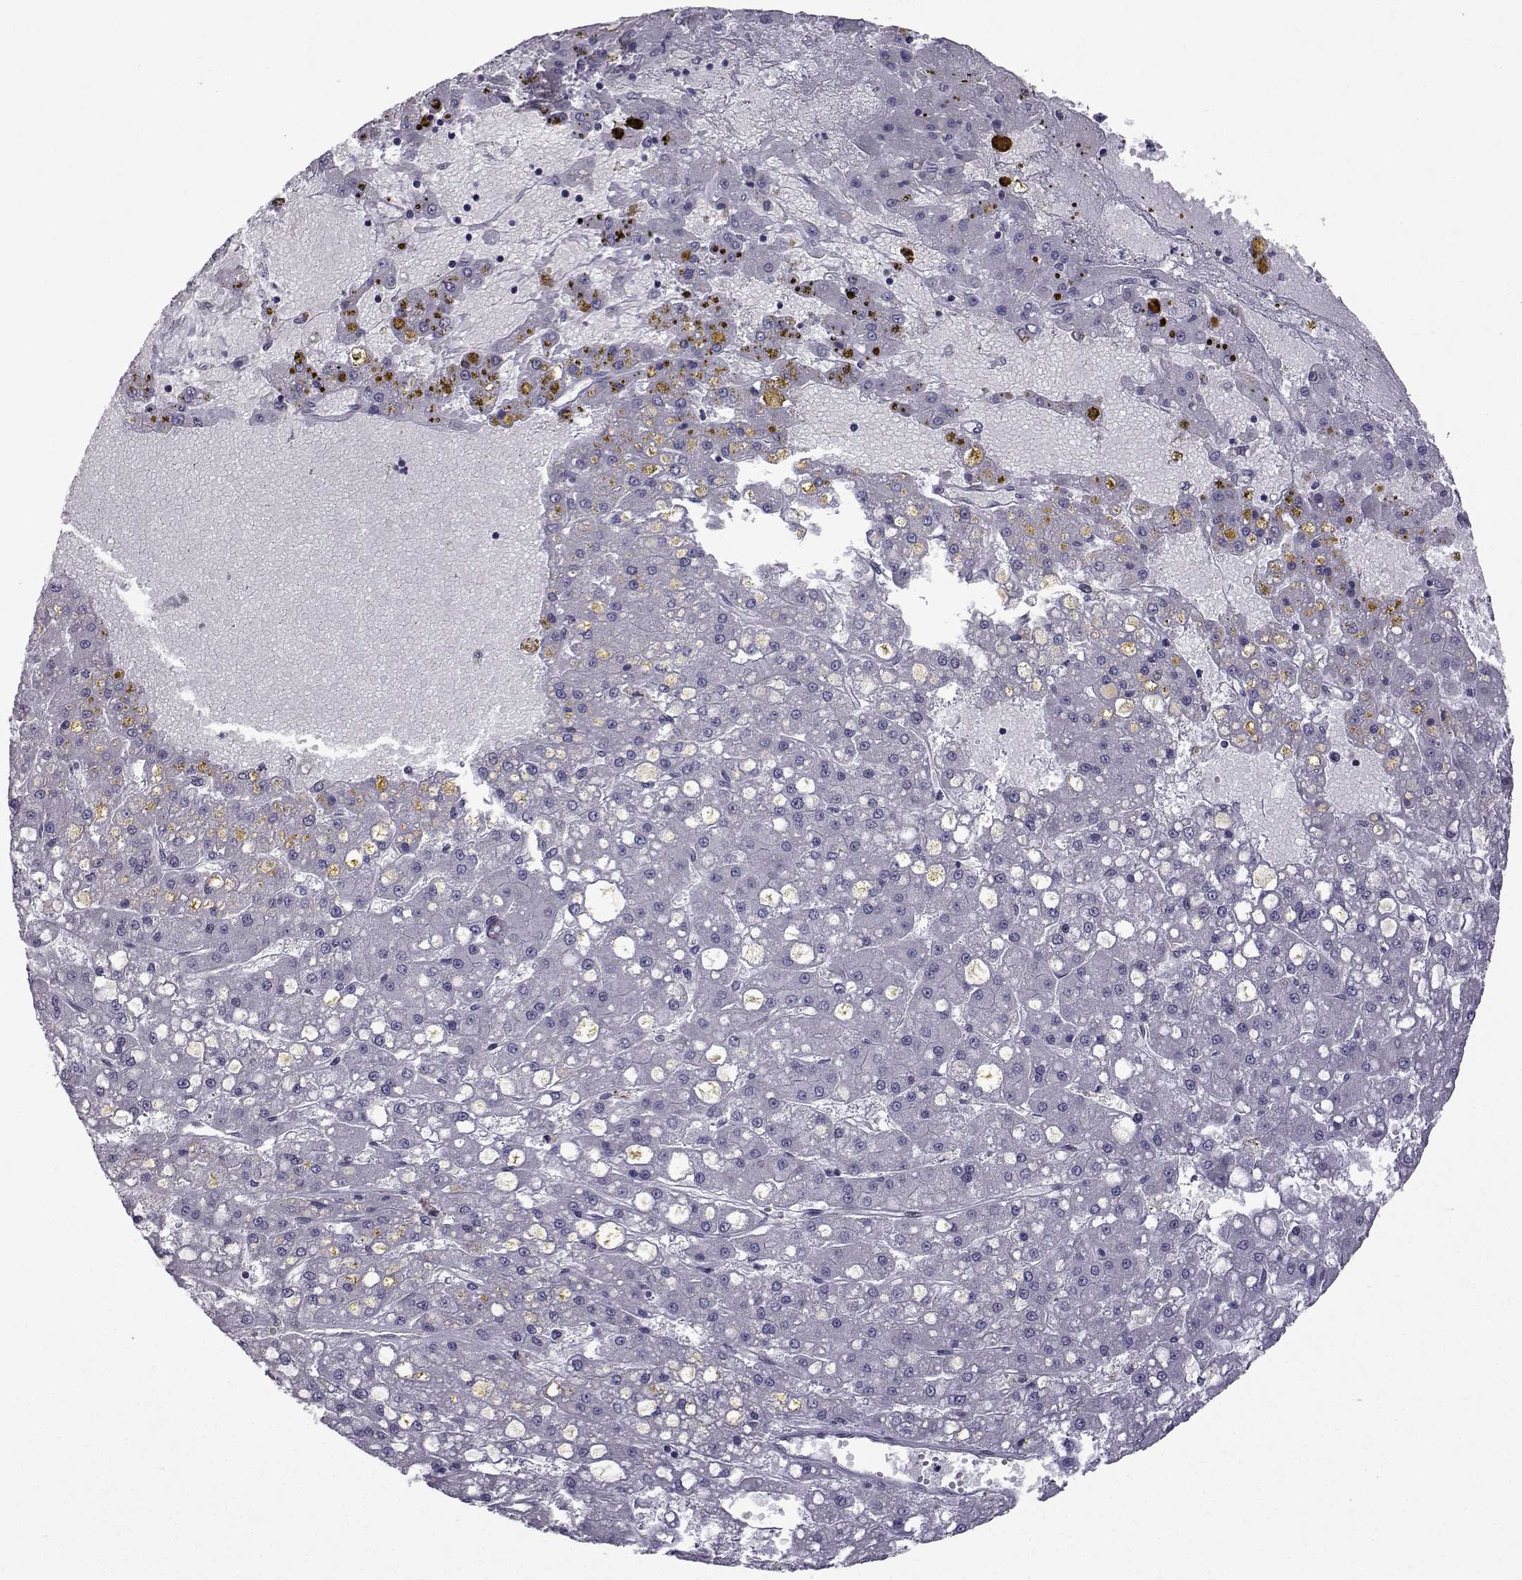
{"staining": {"intensity": "negative", "quantity": "none", "location": "none"}, "tissue": "liver cancer", "cell_type": "Tumor cells", "image_type": "cancer", "snomed": [{"axis": "morphology", "description": "Carcinoma, Hepatocellular, NOS"}, {"axis": "topography", "description": "Liver"}], "caption": "IHC histopathology image of neoplastic tissue: human liver hepatocellular carcinoma stained with DAB (3,3'-diaminobenzidine) demonstrates no significant protein expression in tumor cells.", "gene": "RBM24", "patient": {"sex": "male", "age": 67}}